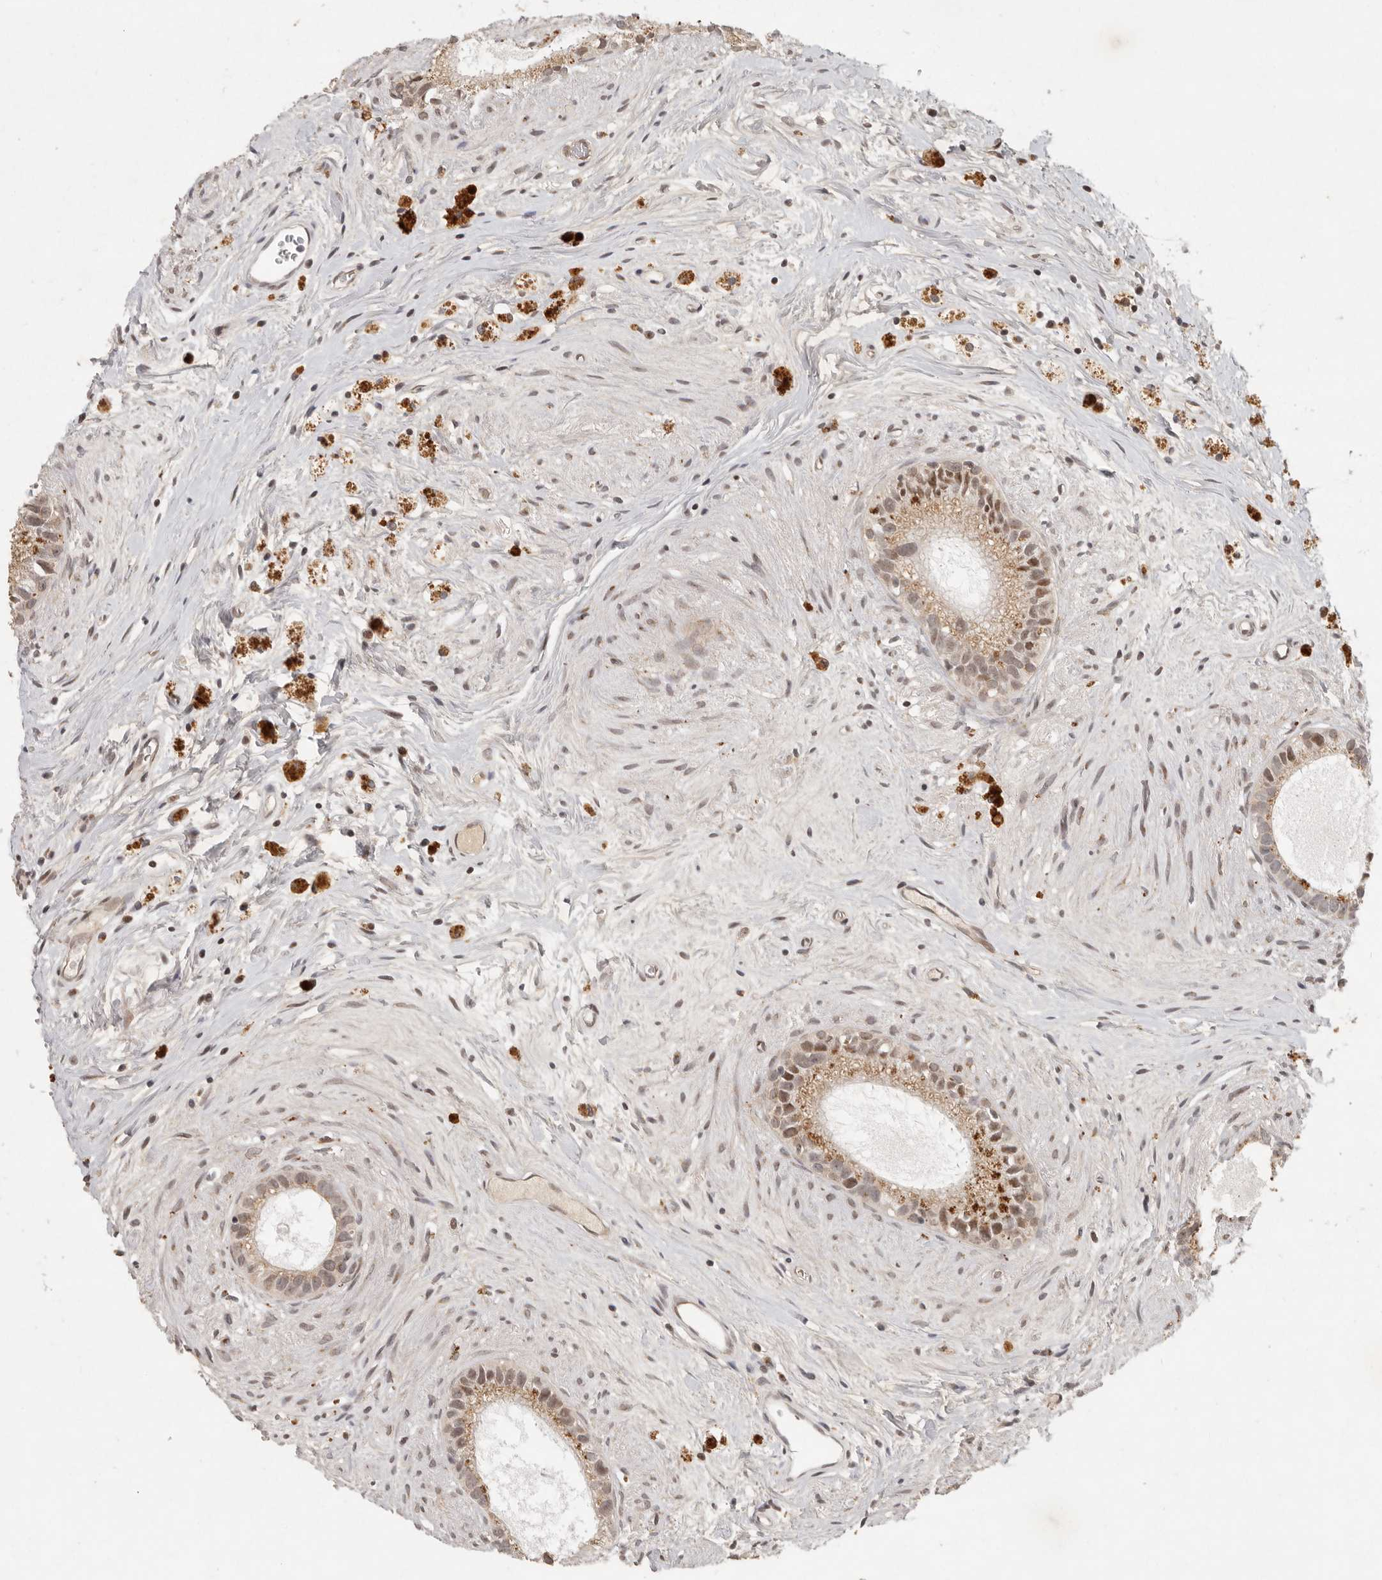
{"staining": {"intensity": "moderate", "quantity": ">75%", "location": "cytoplasmic/membranous,nuclear"}, "tissue": "epididymis", "cell_type": "Glandular cells", "image_type": "normal", "snomed": [{"axis": "morphology", "description": "Normal tissue, NOS"}, {"axis": "topography", "description": "Epididymis"}], "caption": "A medium amount of moderate cytoplasmic/membranous,nuclear positivity is appreciated in about >75% of glandular cells in normal epididymis.", "gene": "LRRC75A", "patient": {"sex": "male", "age": 80}}